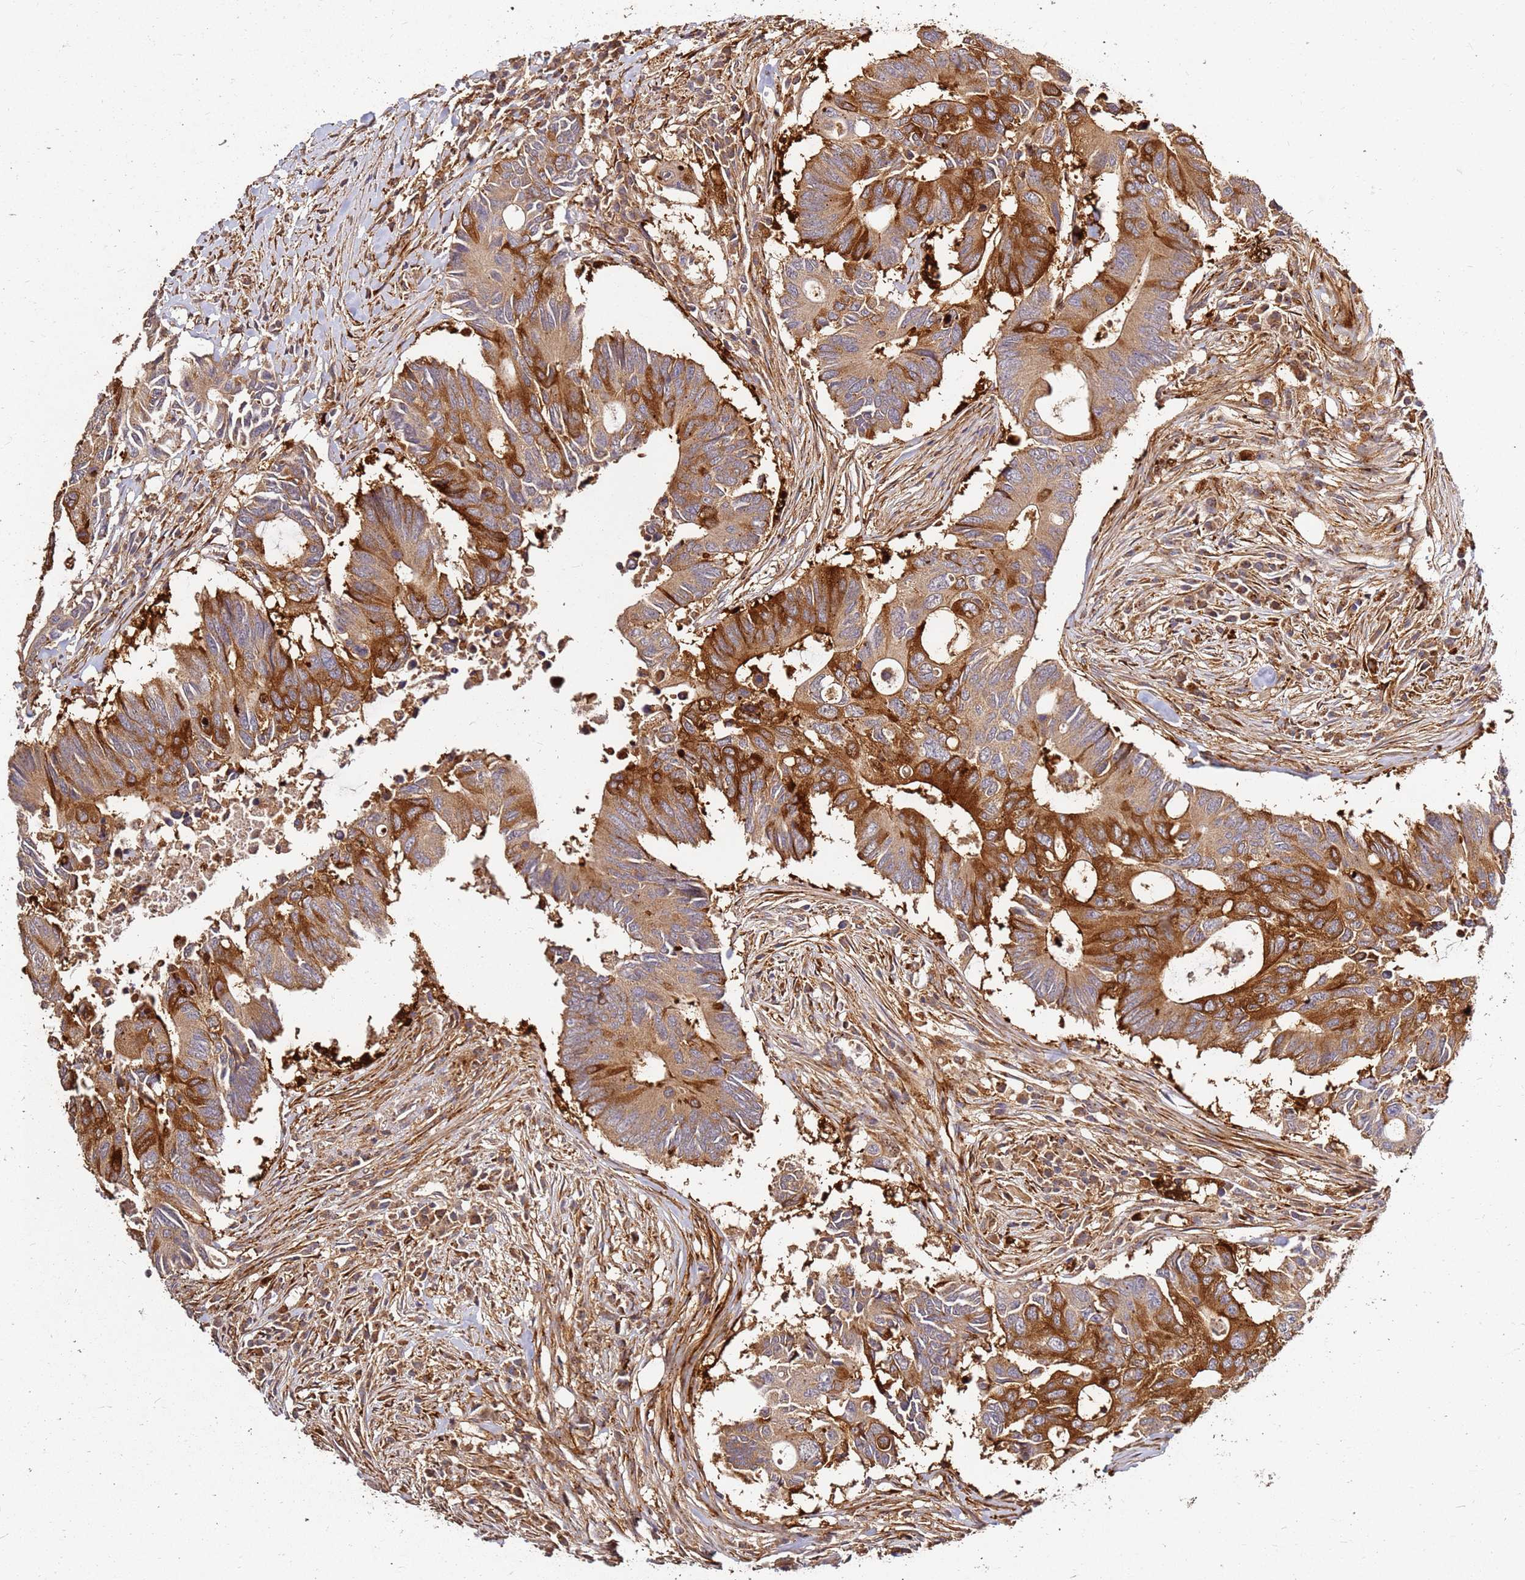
{"staining": {"intensity": "strong", "quantity": ">75%", "location": "cytoplasmic/membranous"}, "tissue": "colorectal cancer", "cell_type": "Tumor cells", "image_type": "cancer", "snomed": [{"axis": "morphology", "description": "Adenocarcinoma, NOS"}, {"axis": "topography", "description": "Colon"}], "caption": "IHC image of neoplastic tissue: human adenocarcinoma (colorectal) stained using immunohistochemistry (IHC) reveals high levels of strong protein expression localized specifically in the cytoplasmic/membranous of tumor cells, appearing as a cytoplasmic/membranous brown color.", "gene": "DVL3", "patient": {"sex": "male", "age": 71}}